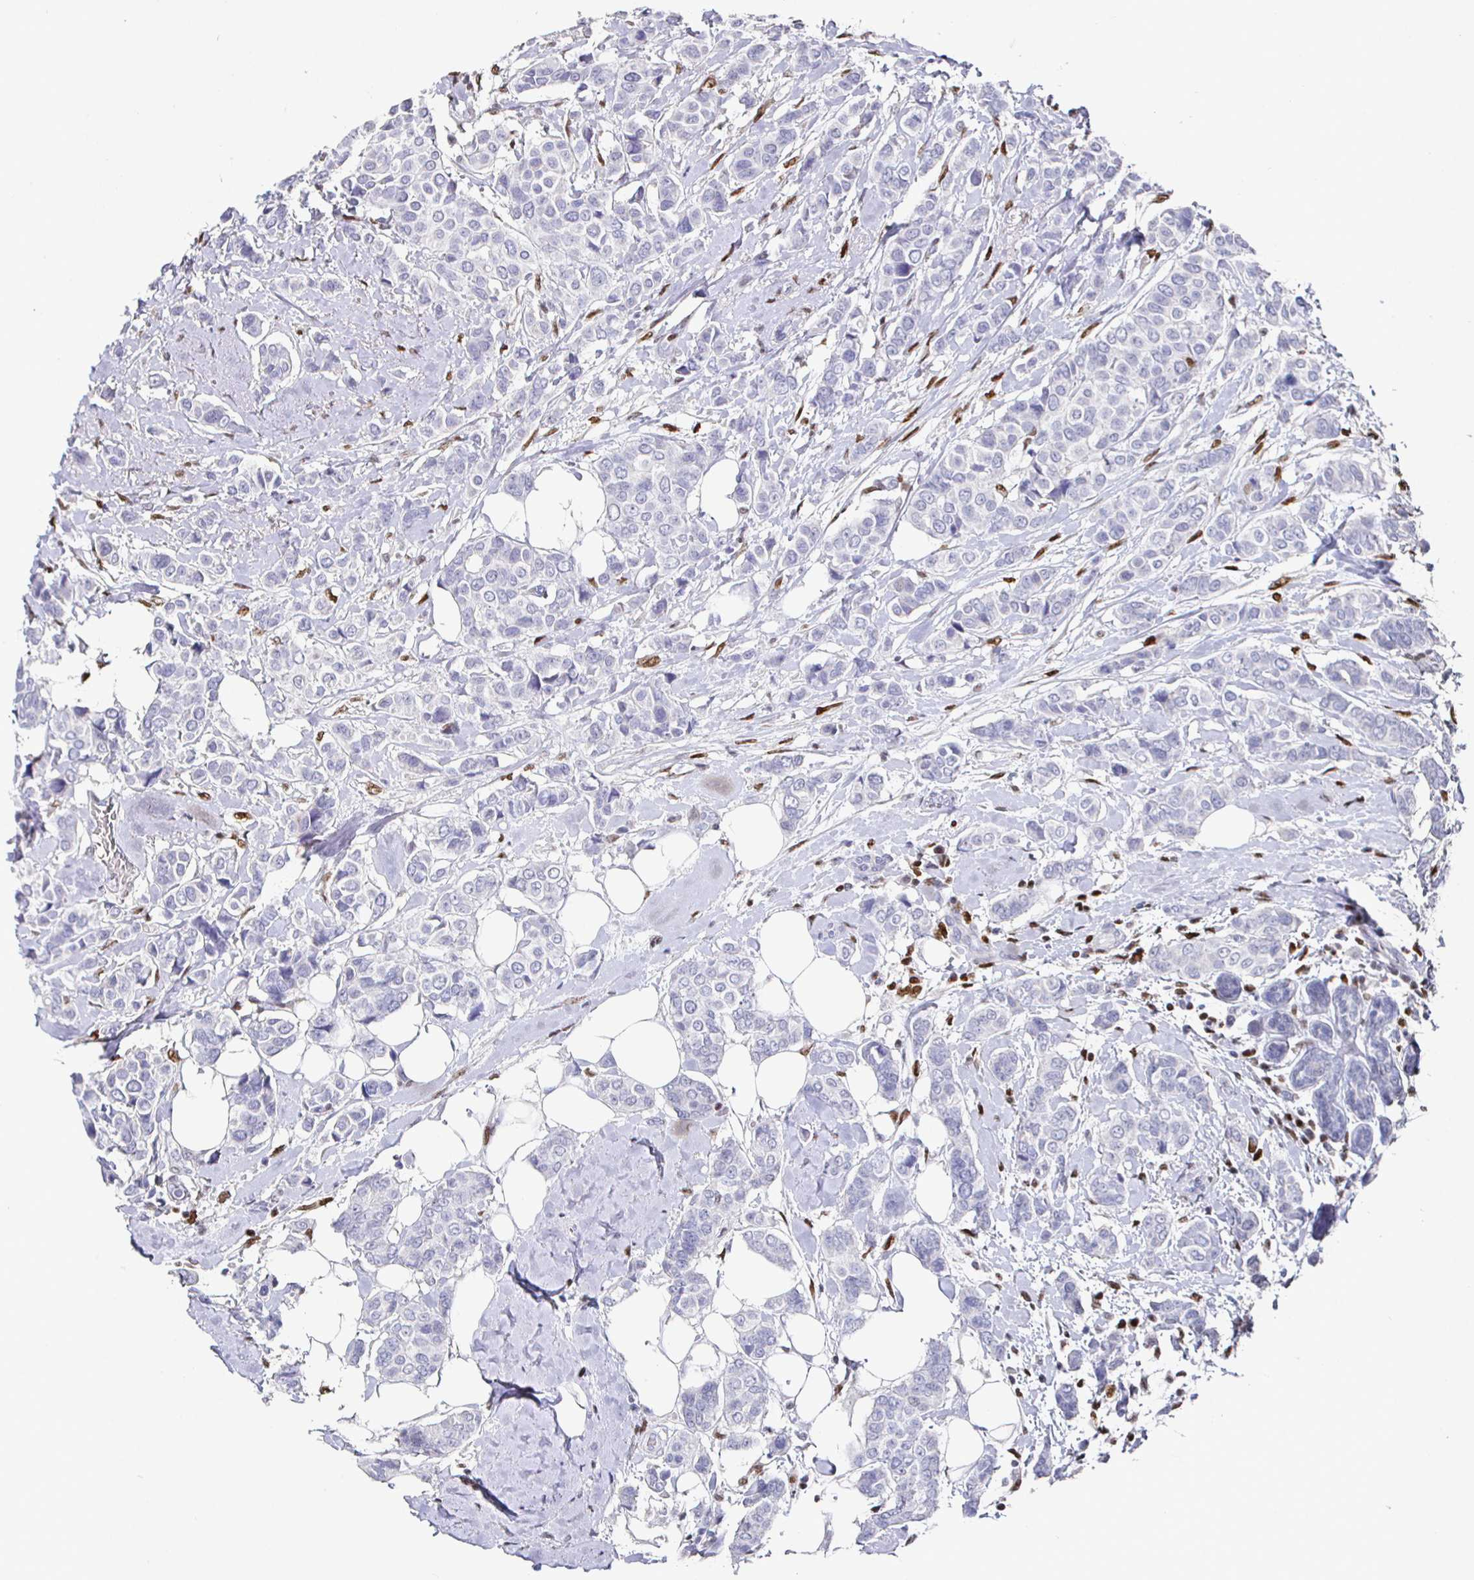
{"staining": {"intensity": "negative", "quantity": "none", "location": "none"}, "tissue": "breast cancer", "cell_type": "Tumor cells", "image_type": "cancer", "snomed": [{"axis": "morphology", "description": "Lobular carcinoma"}, {"axis": "topography", "description": "Breast"}], "caption": "Tumor cells are negative for brown protein staining in breast cancer (lobular carcinoma).", "gene": "RUNX2", "patient": {"sex": "female", "age": 51}}